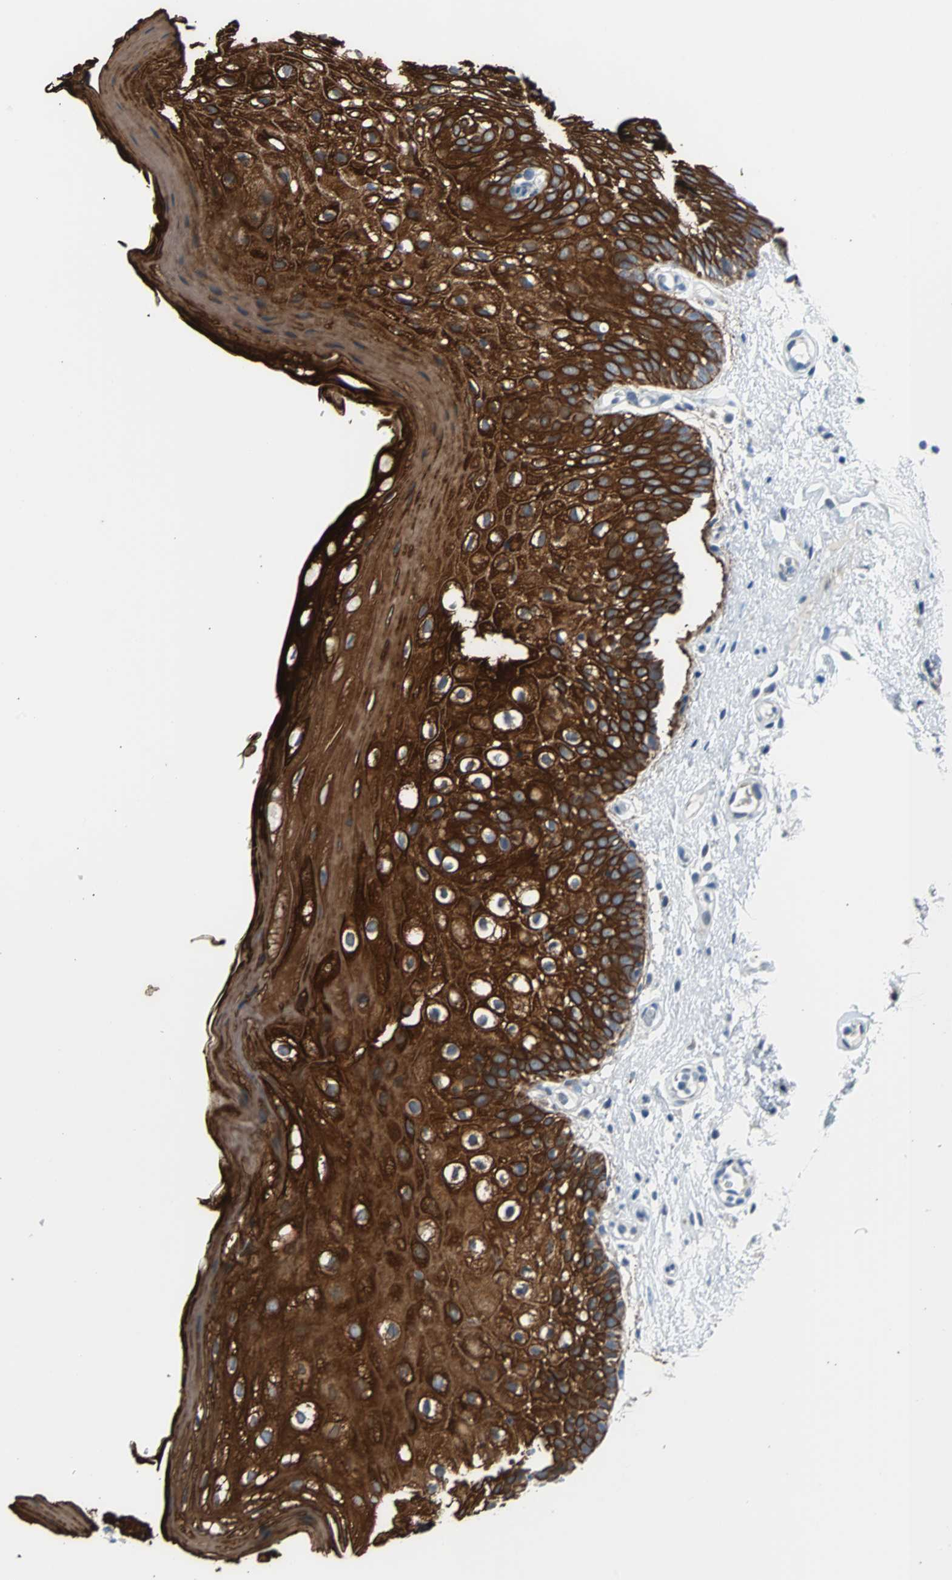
{"staining": {"intensity": "strong", "quantity": ">75%", "location": "cytoplasmic/membranous"}, "tissue": "oral mucosa", "cell_type": "Squamous epithelial cells", "image_type": "normal", "snomed": [{"axis": "morphology", "description": "Normal tissue, NOS"}, {"axis": "morphology", "description": "Squamous cell carcinoma, NOS"}, {"axis": "topography", "description": "Skeletal muscle"}, {"axis": "topography", "description": "Oral tissue"}], "caption": "A histopathology image of oral mucosa stained for a protein reveals strong cytoplasmic/membranous brown staining in squamous epithelial cells. Nuclei are stained in blue.", "gene": "KRT7", "patient": {"sex": "male", "age": 71}}